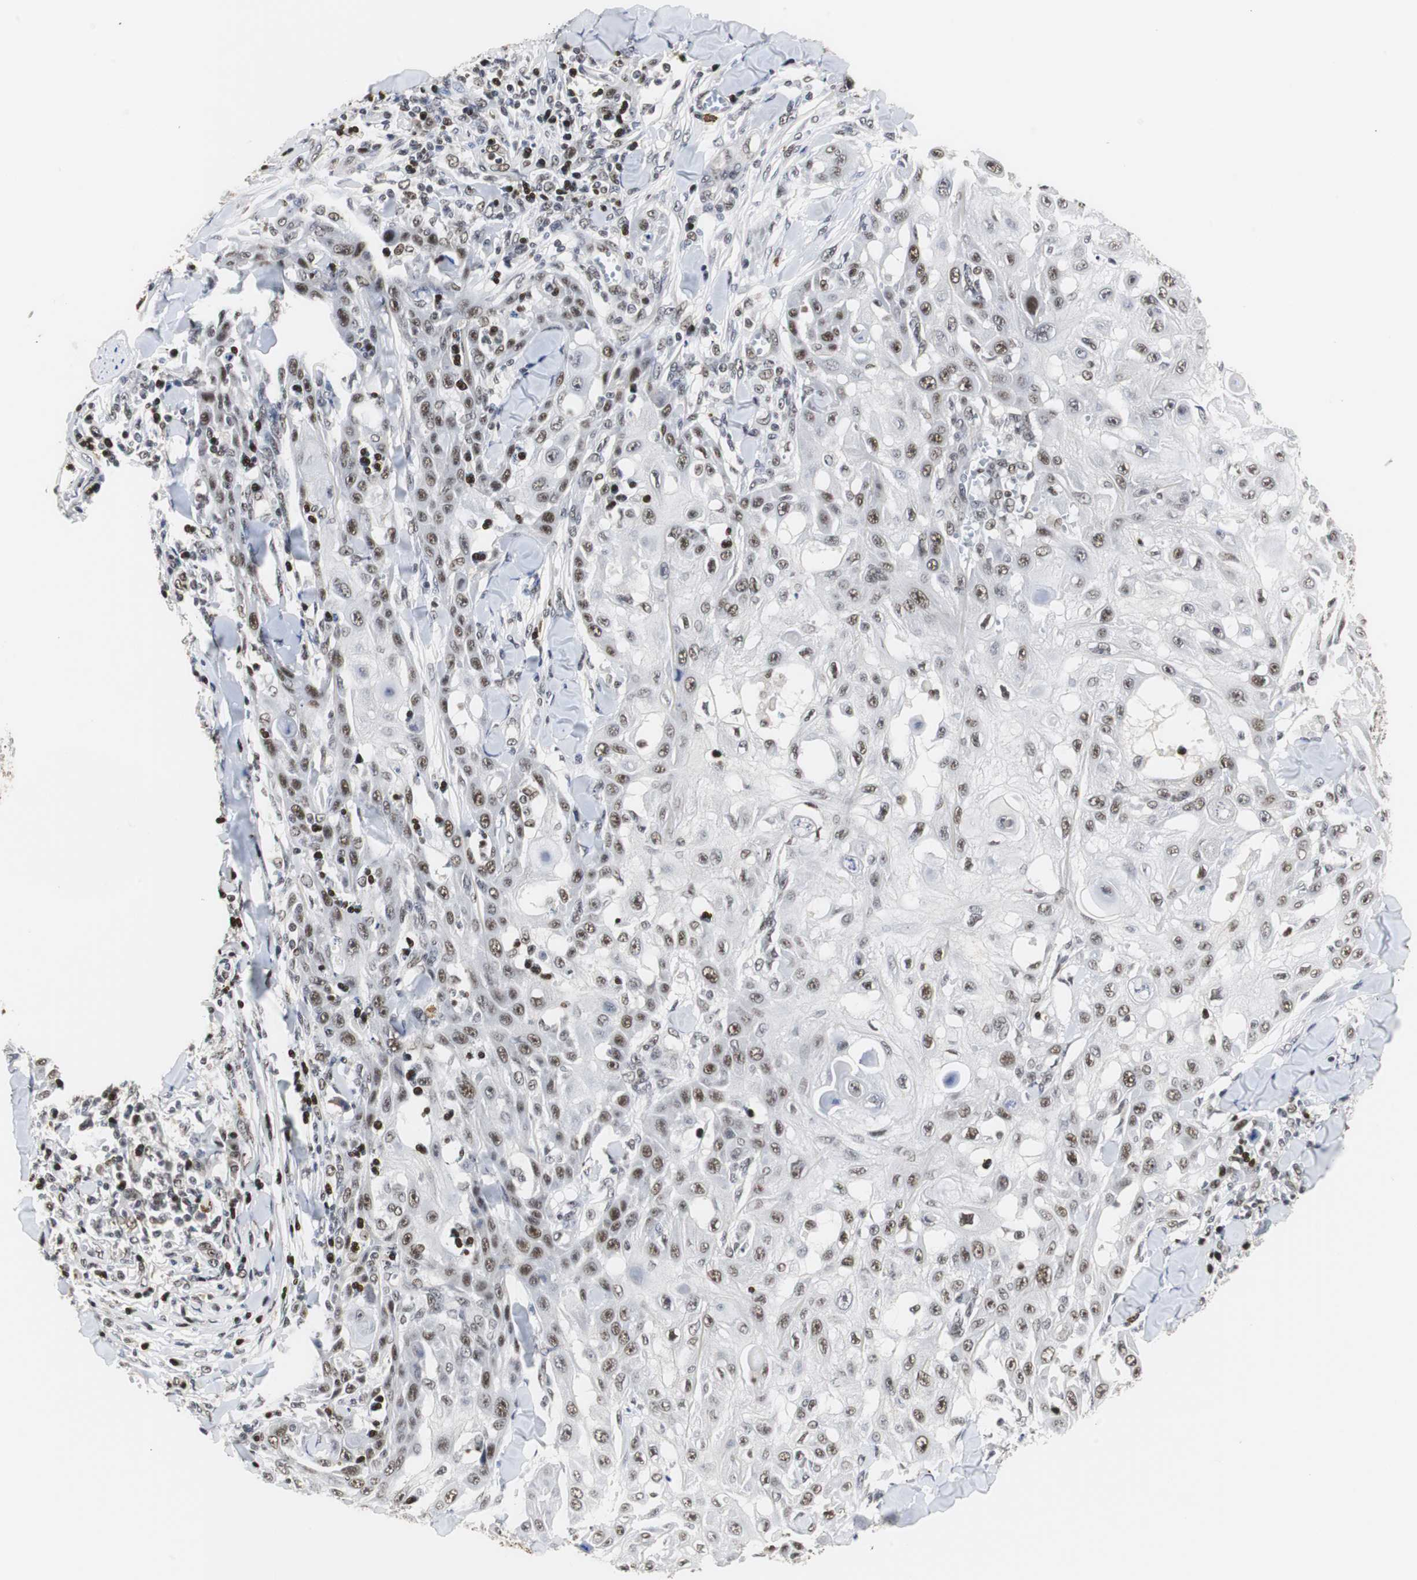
{"staining": {"intensity": "strong", "quantity": ">75%", "location": "nuclear"}, "tissue": "skin cancer", "cell_type": "Tumor cells", "image_type": "cancer", "snomed": [{"axis": "morphology", "description": "Squamous cell carcinoma, NOS"}, {"axis": "topography", "description": "Skin"}], "caption": "A brown stain labels strong nuclear expression of a protein in skin cancer tumor cells.", "gene": "ZFC3H1", "patient": {"sex": "male", "age": 24}}